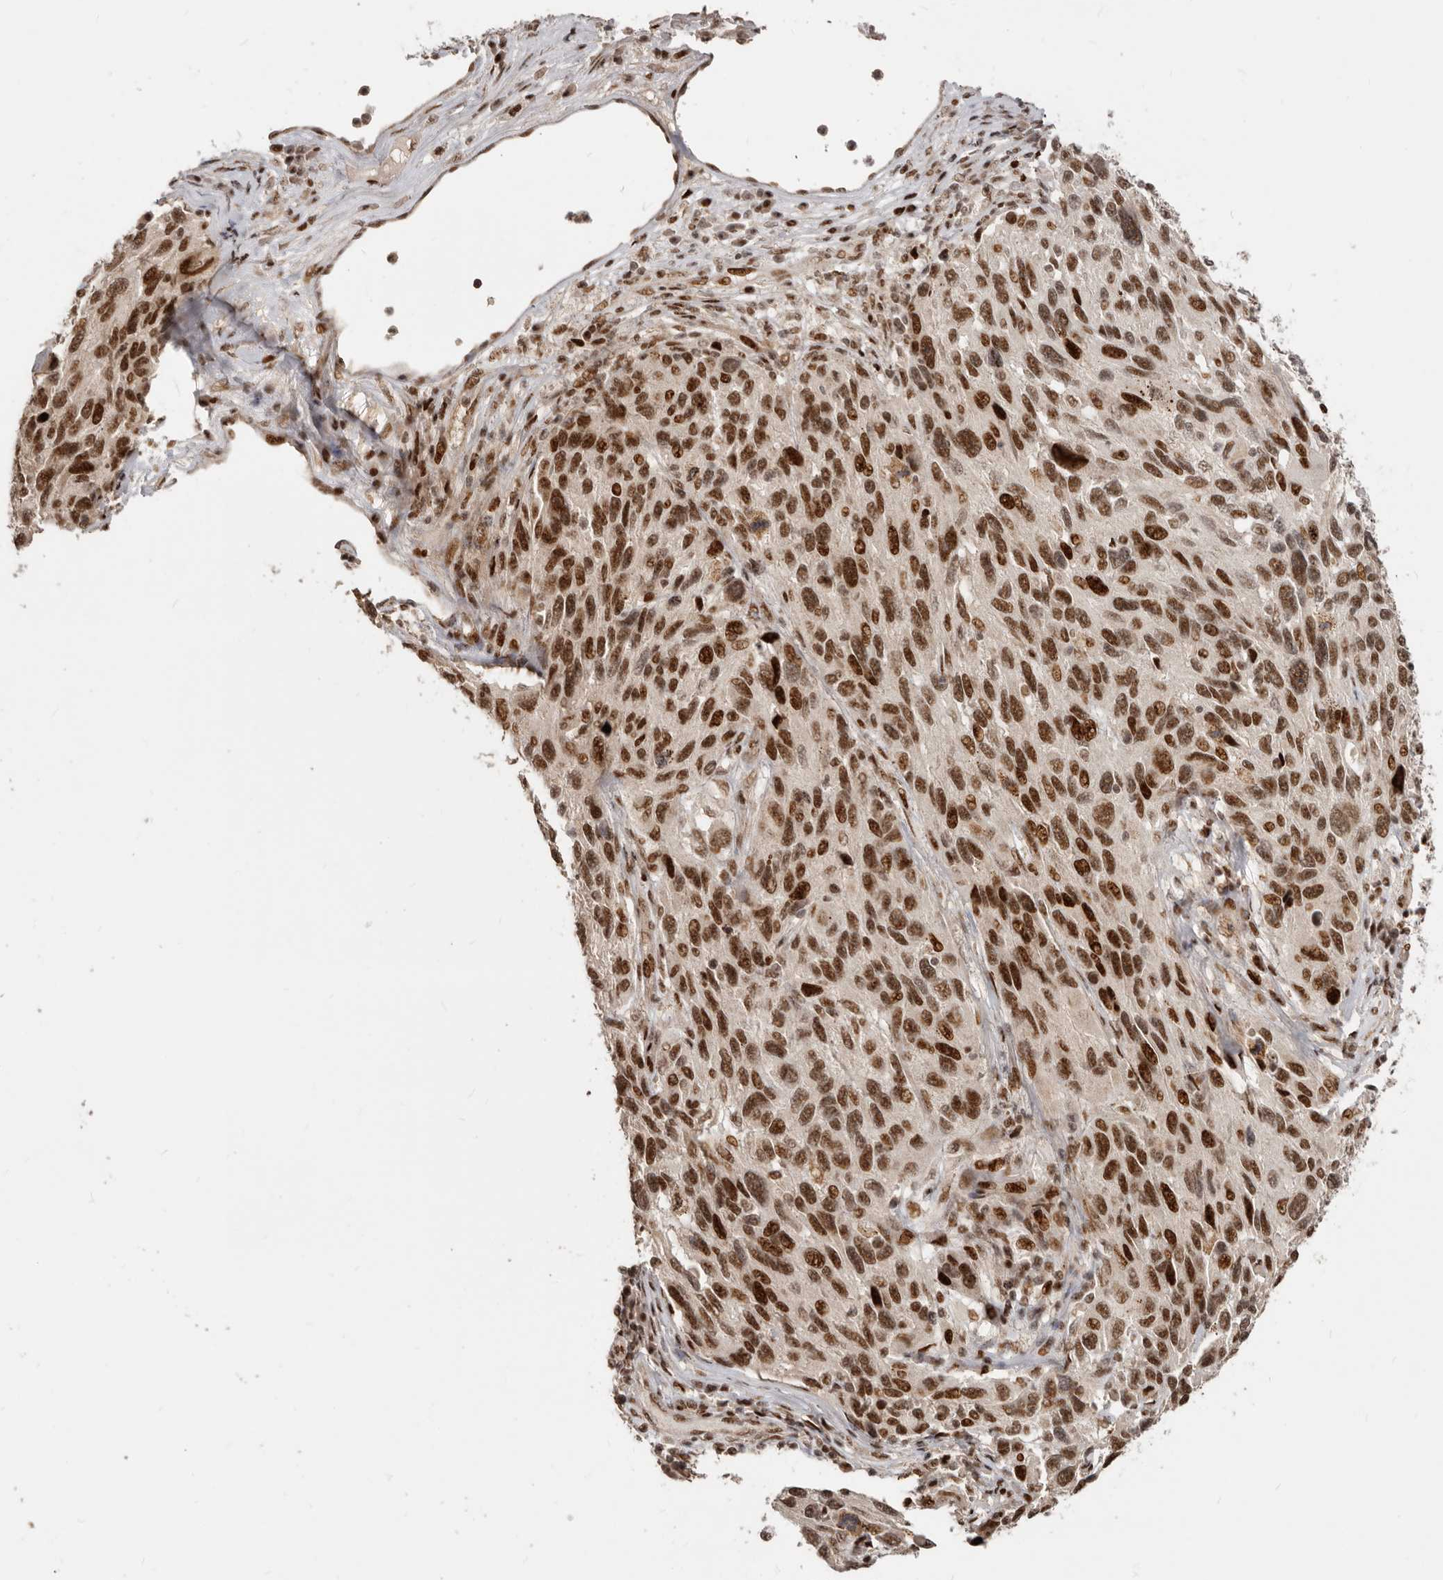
{"staining": {"intensity": "strong", "quantity": ">75%", "location": "nuclear"}, "tissue": "melanoma", "cell_type": "Tumor cells", "image_type": "cancer", "snomed": [{"axis": "morphology", "description": "Malignant melanoma, NOS"}, {"axis": "topography", "description": "Skin"}], "caption": "The photomicrograph displays a brown stain indicating the presence of a protein in the nuclear of tumor cells in melanoma. Immunohistochemistry stains the protein in brown and the nuclei are stained blue.", "gene": "GPBP1L1", "patient": {"sex": "male", "age": 53}}